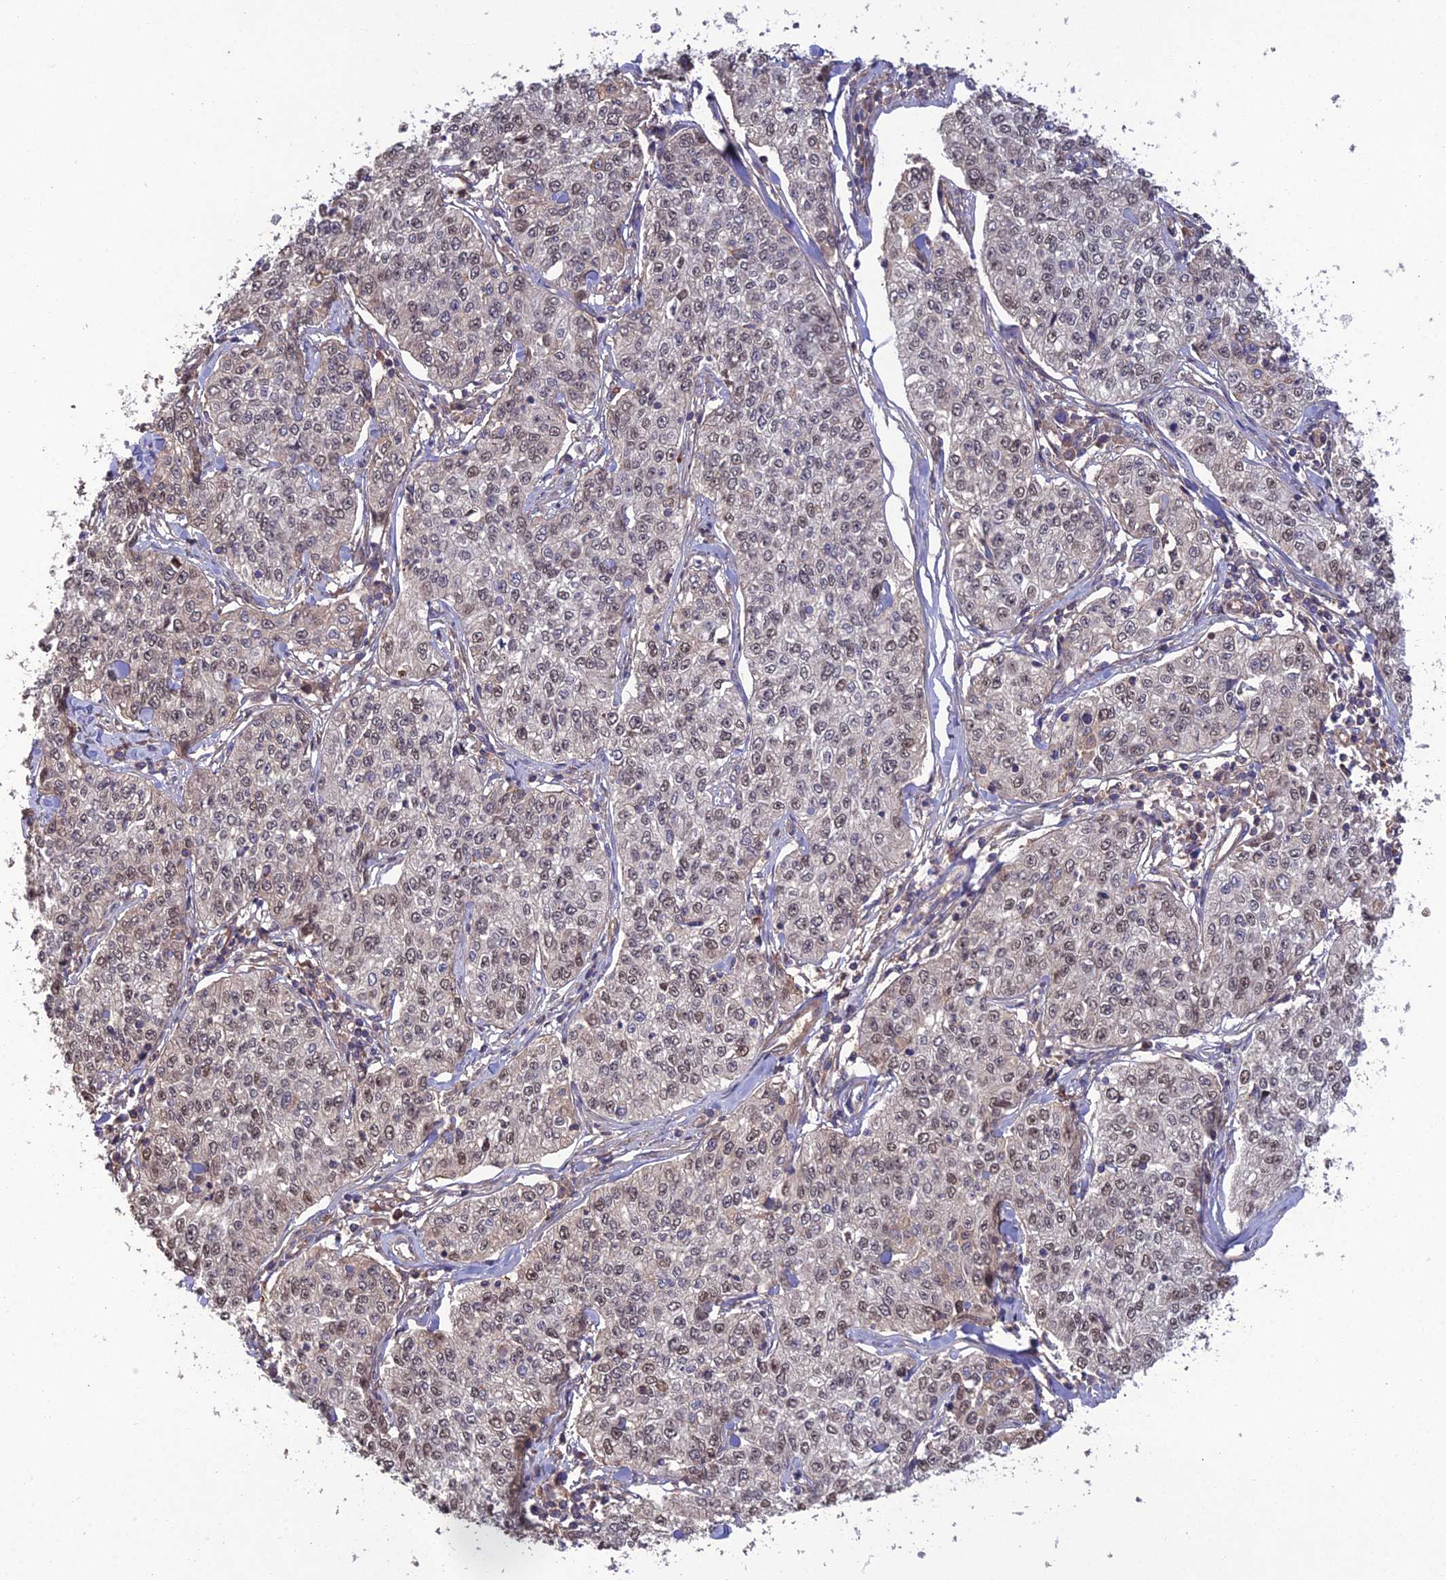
{"staining": {"intensity": "weak", "quantity": ">75%", "location": "nuclear"}, "tissue": "cervical cancer", "cell_type": "Tumor cells", "image_type": "cancer", "snomed": [{"axis": "morphology", "description": "Squamous cell carcinoma, NOS"}, {"axis": "topography", "description": "Cervix"}], "caption": "Immunohistochemistry staining of cervical cancer (squamous cell carcinoma), which shows low levels of weak nuclear positivity in approximately >75% of tumor cells indicating weak nuclear protein positivity. The staining was performed using DAB (3,3'-diaminobenzidine) (brown) for protein detection and nuclei were counterstained in hematoxylin (blue).", "gene": "GALR2", "patient": {"sex": "female", "age": 35}}